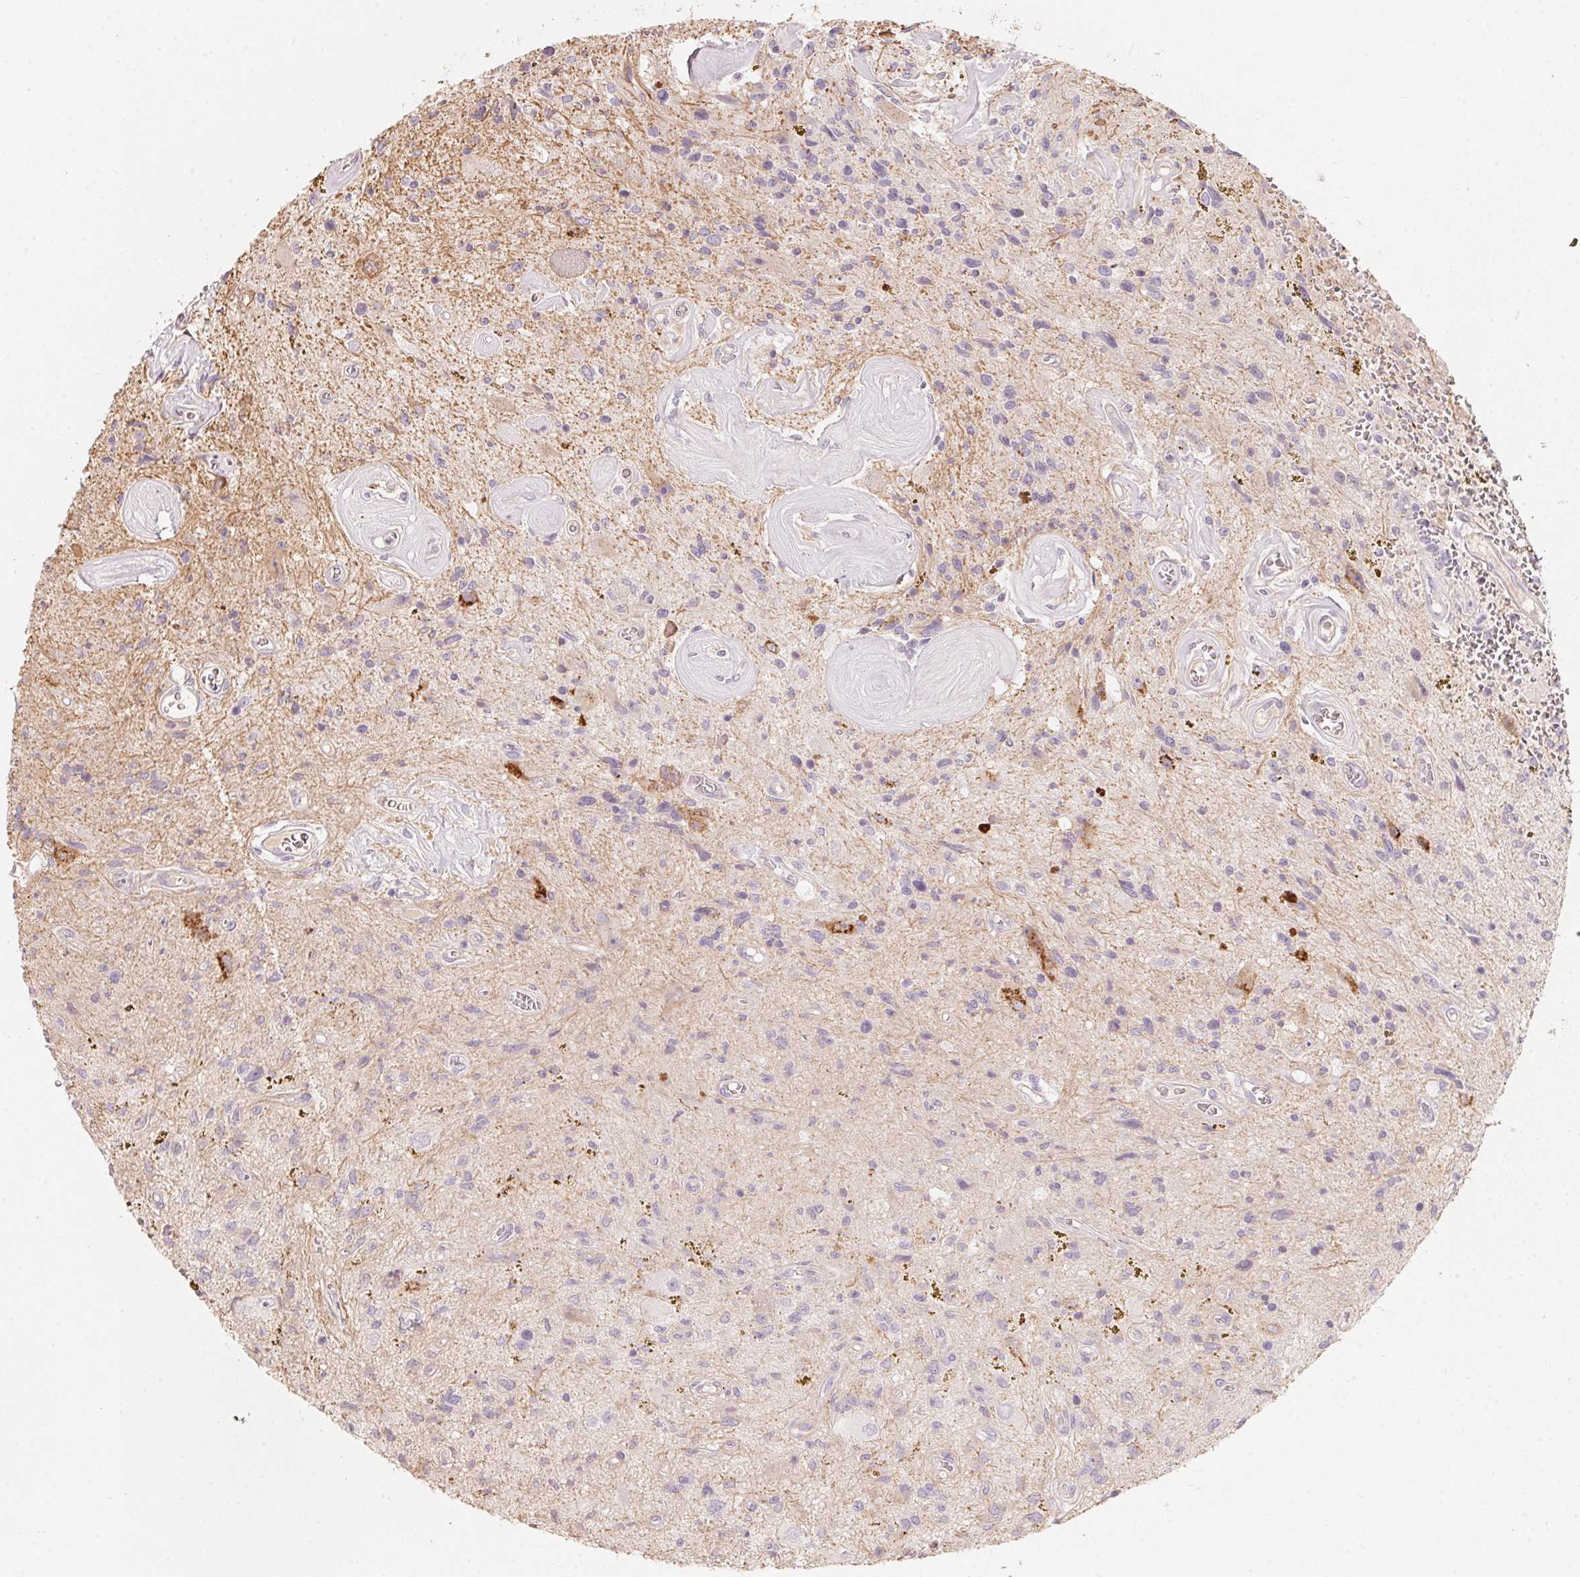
{"staining": {"intensity": "negative", "quantity": "none", "location": "none"}, "tissue": "glioma", "cell_type": "Tumor cells", "image_type": "cancer", "snomed": [{"axis": "morphology", "description": "Glioma, malignant, Low grade"}, {"axis": "topography", "description": "Cerebellum"}], "caption": "Immunohistochemistry image of neoplastic tissue: human low-grade glioma (malignant) stained with DAB (3,3'-diaminobenzidine) reveals no significant protein staining in tumor cells.", "gene": "TP53AIP1", "patient": {"sex": "female", "age": 14}}